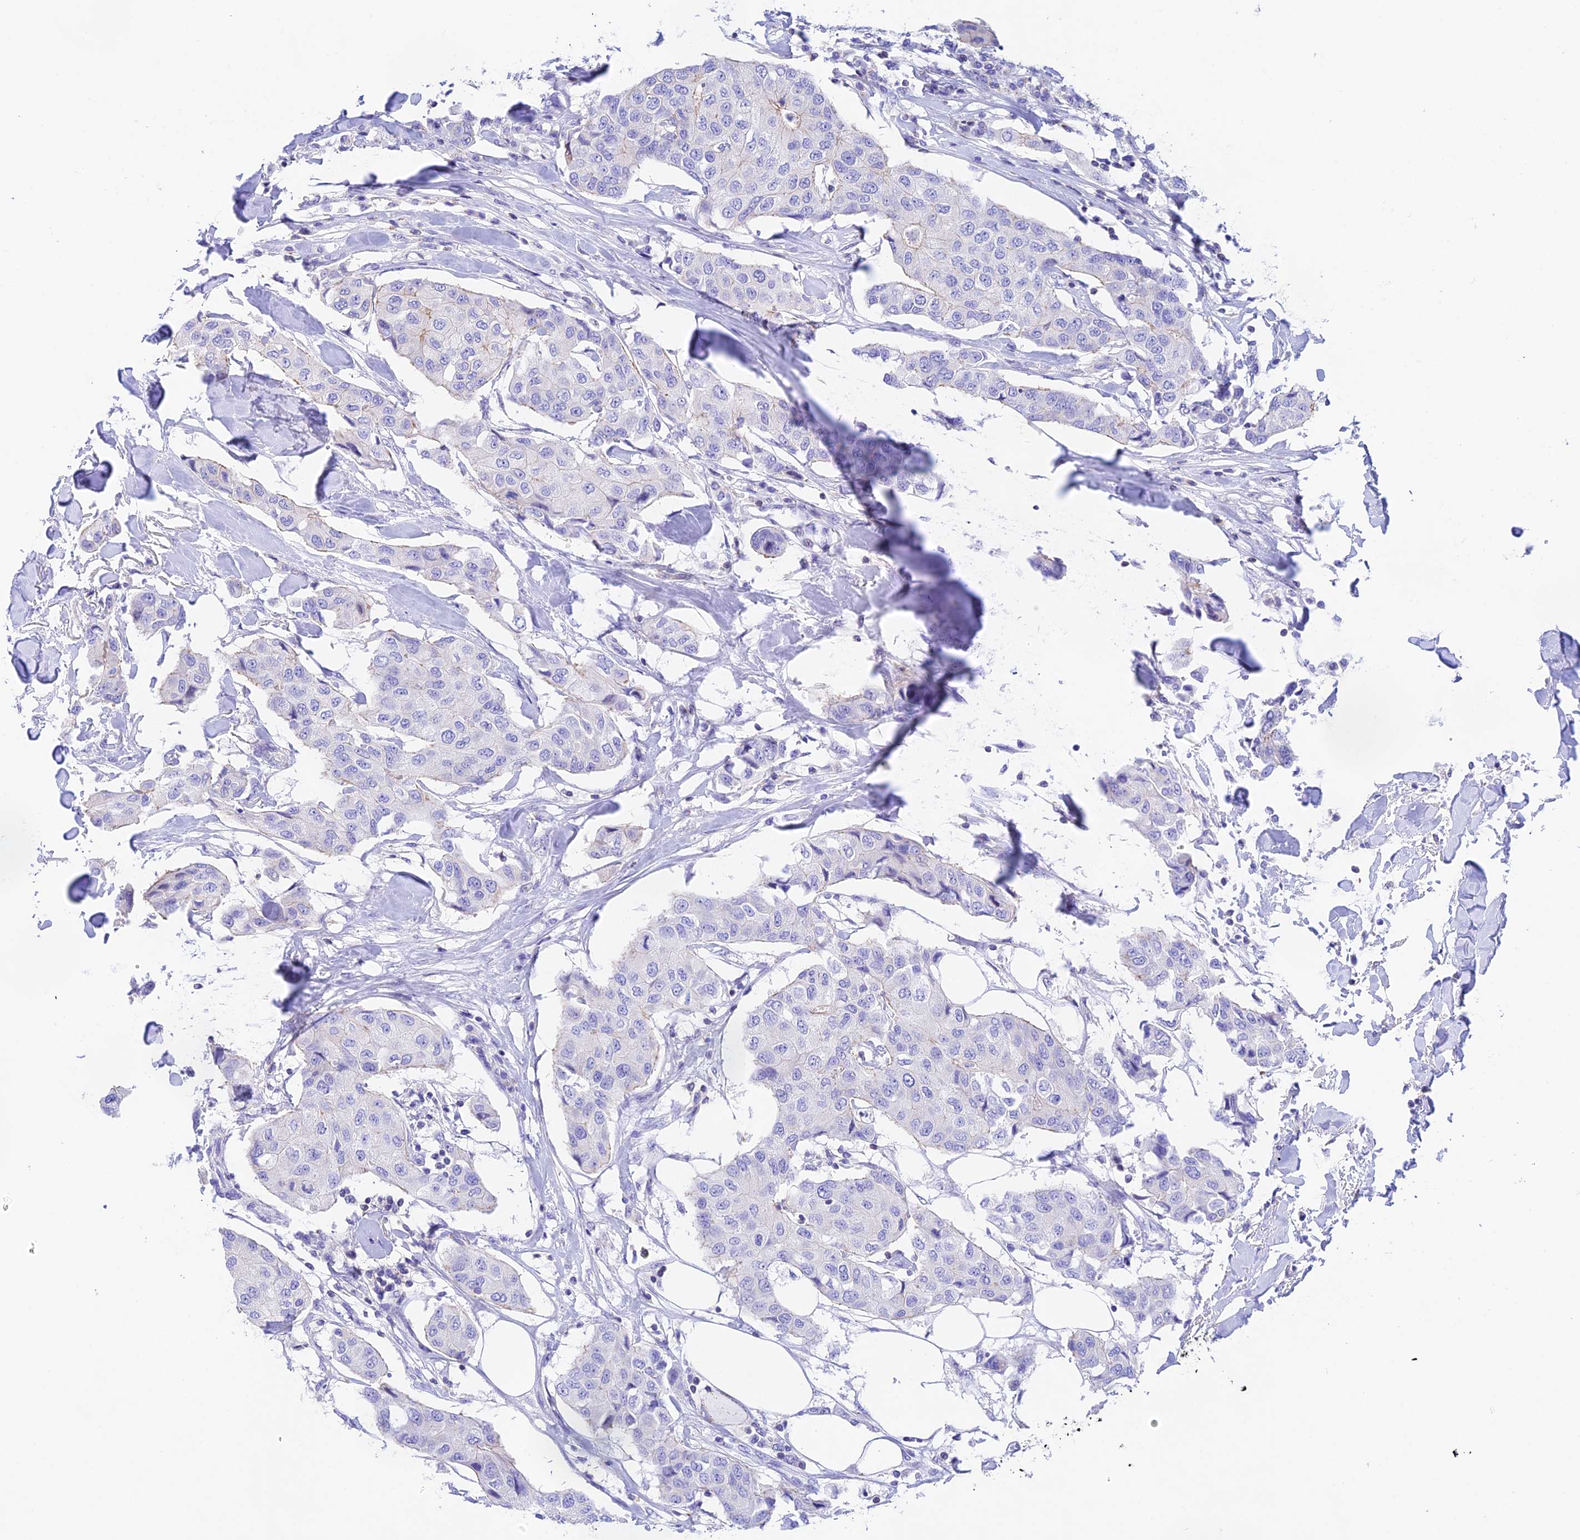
{"staining": {"intensity": "negative", "quantity": "none", "location": "none"}, "tissue": "breast cancer", "cell_type": "Tumor cells", "image_type": "cancer", "snomed": [{"axis": "morphology", "description": "Duct carcinoma"}, {"axis": "topography", "description": "Breast"}], "caption": "The IHC histopathology image has no significant staining in tumor cells of invasive ductal carcinoma (breast) tissue.", "gene": "PRIM1", "patient": {"sex": "female", "age": 80}}